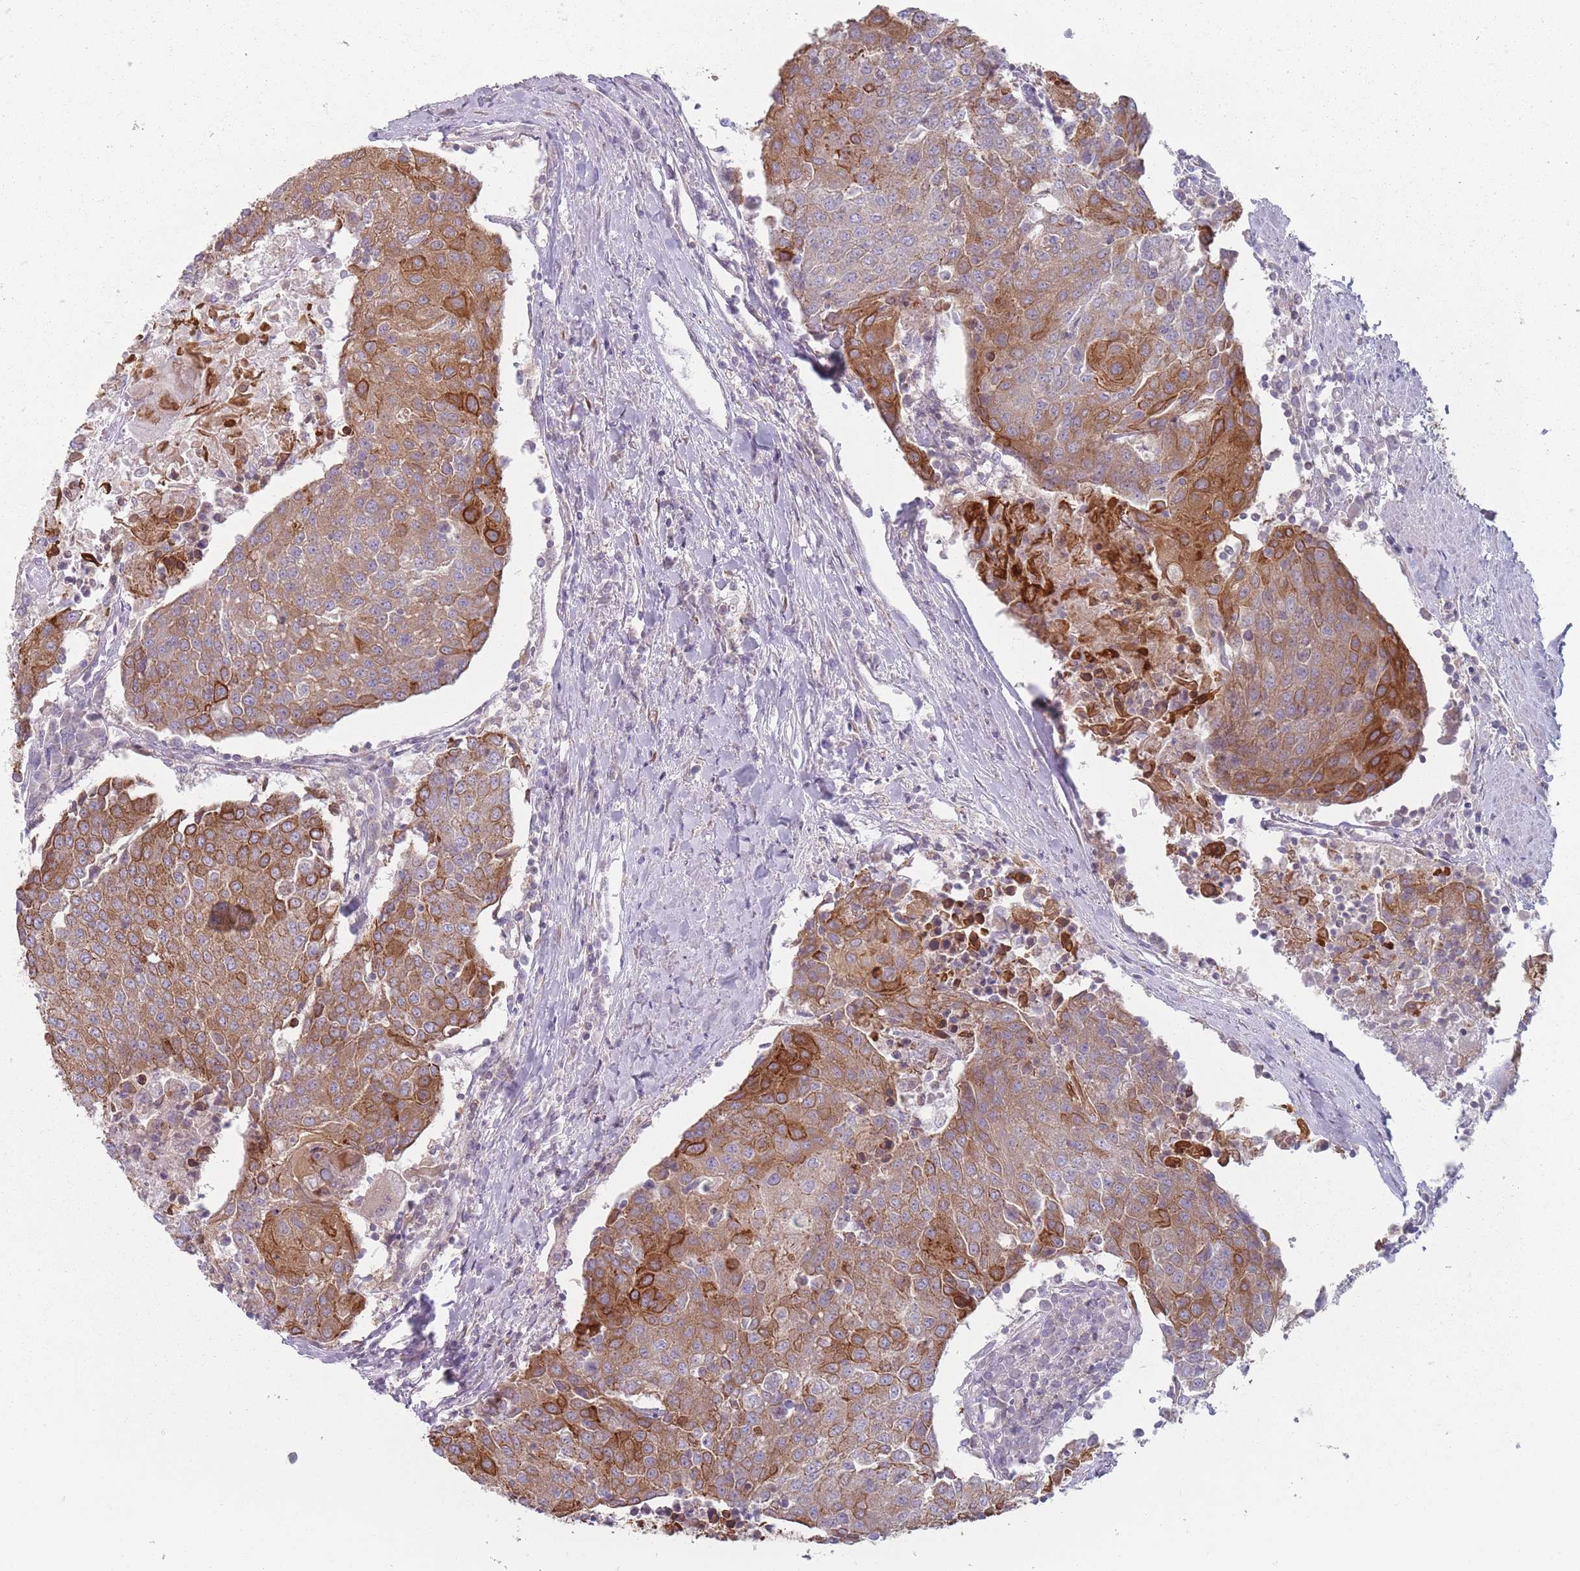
{"staining": {"intensity": "strong", "quantity": "25%-75%", "location": "cytoplasmic/membranous"}, "tissue": "urothelial cancer", "cell_type": "Tumor cells", "image_type": "cancer", "snomed": [{"axis": "morphology", "description": "Urothelial carcinoma, High grade"}, {"axis": "topography", "description": "Urinary bladder"}], "caption": "Brown immunohistochemical staining in urothelial carcinoma (high-grade) exhibits strong cytoplasmic/membranous expression in about 25%-75% of tumor cells.", "gene": "HSBP1L1", "patient": {"sex": "female", "age": 85}}